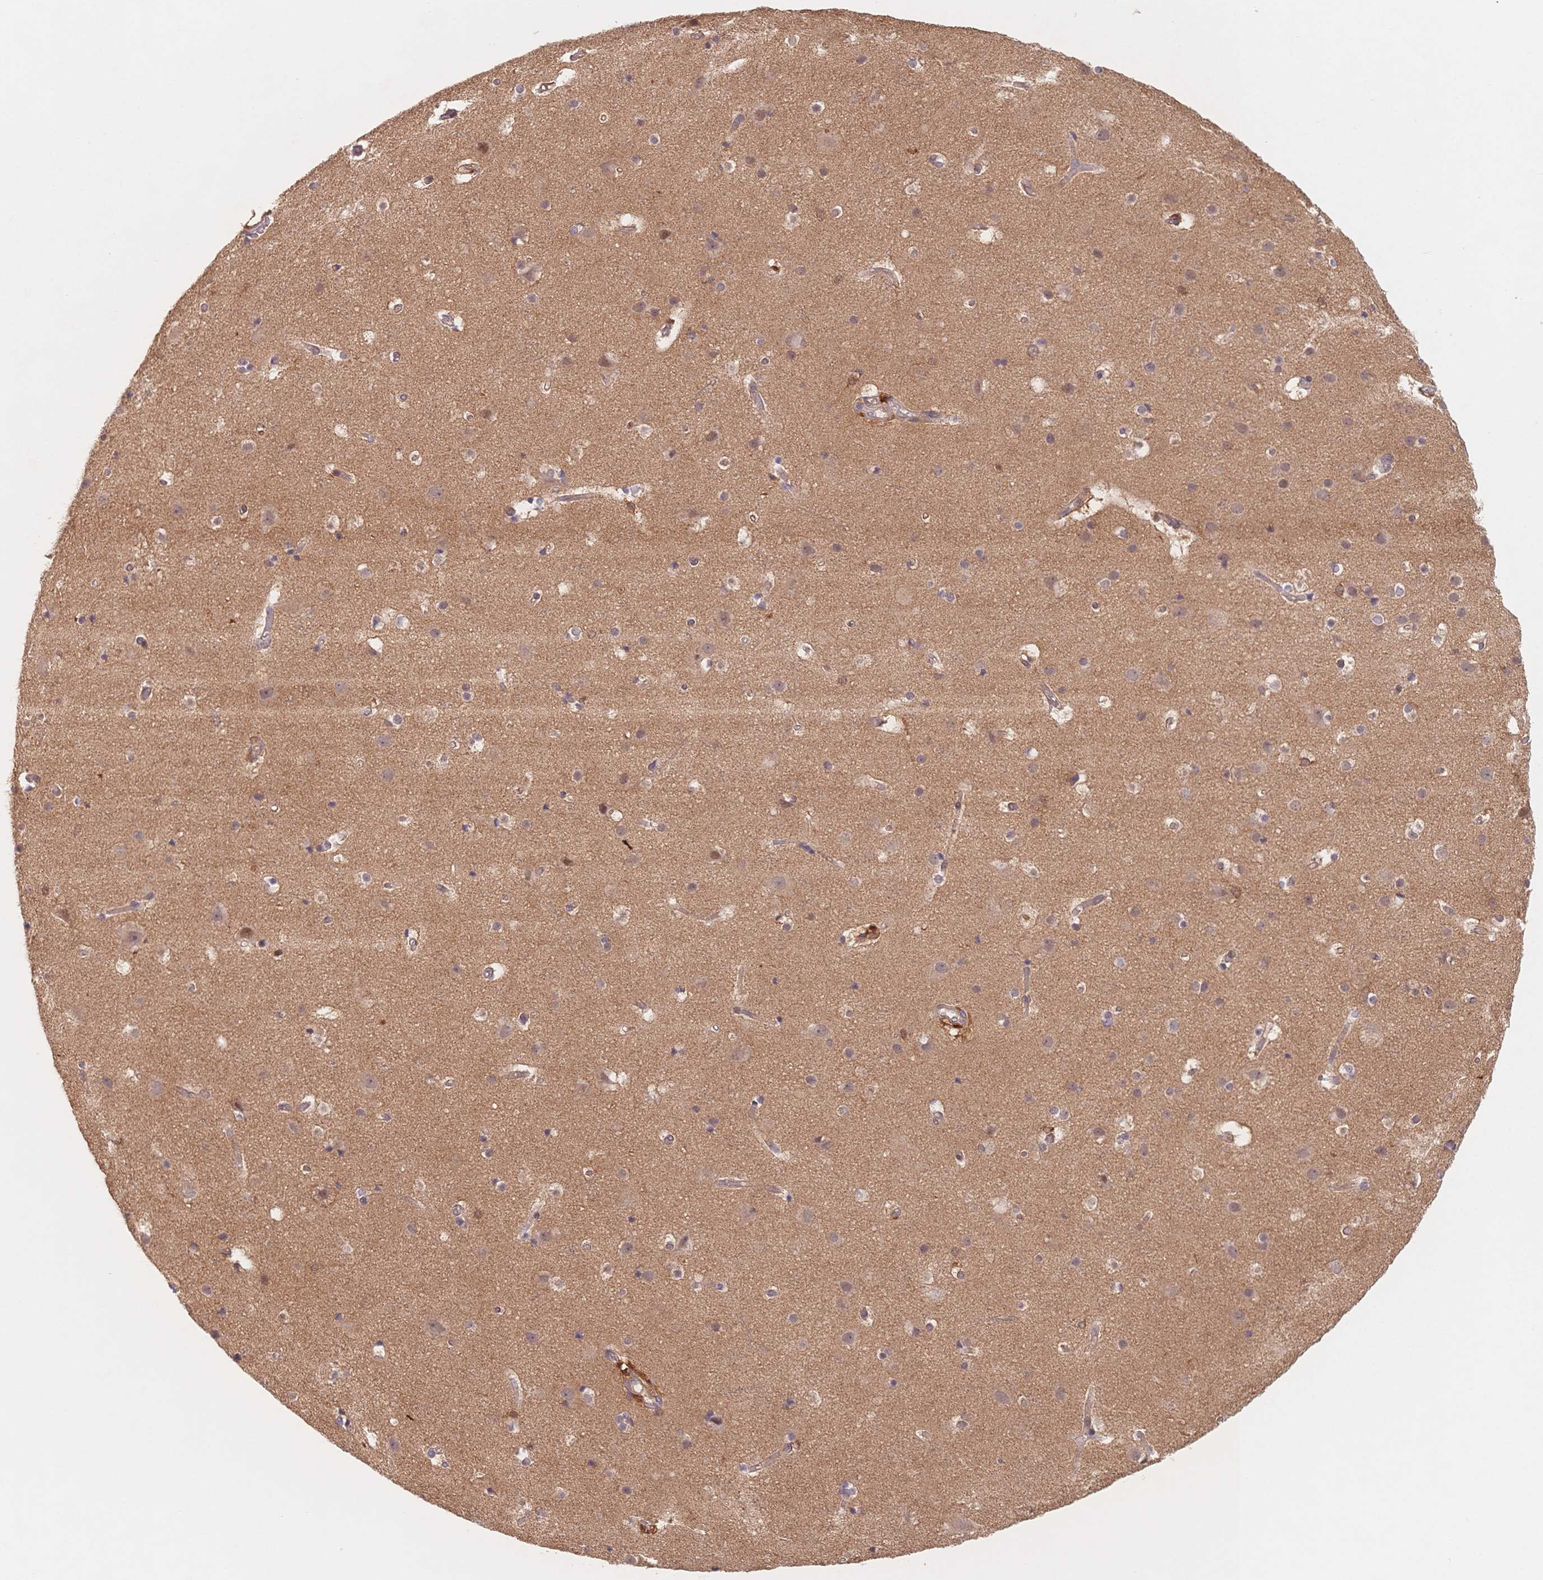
{"staining": {"intensity": "weak", "quantity": "25%-75%", "location": "cytoplasmic/membranous"}, "tissue": "cerebral cortex", "cell_type": "Endothelial cells", "image_type": "normal", "snomed": [{"axis": "morphology", "description": "Normal tissue, NOS"}, {"axis": "topography", "description": "Cerebral cortex"}], "caption": "High-magnification brightfield microscopy of benign cerebral cortex stained with DAB (3,3'-diaminobenzidine) (brown) and counterstained with hematoxylin (blue). endothelial cells exhibit weak cytoplasmic/membranous expression is seen in about25%-75% of cells.", "gene": "C12orf75", "patient": {"sex": "female", "age": 52}}